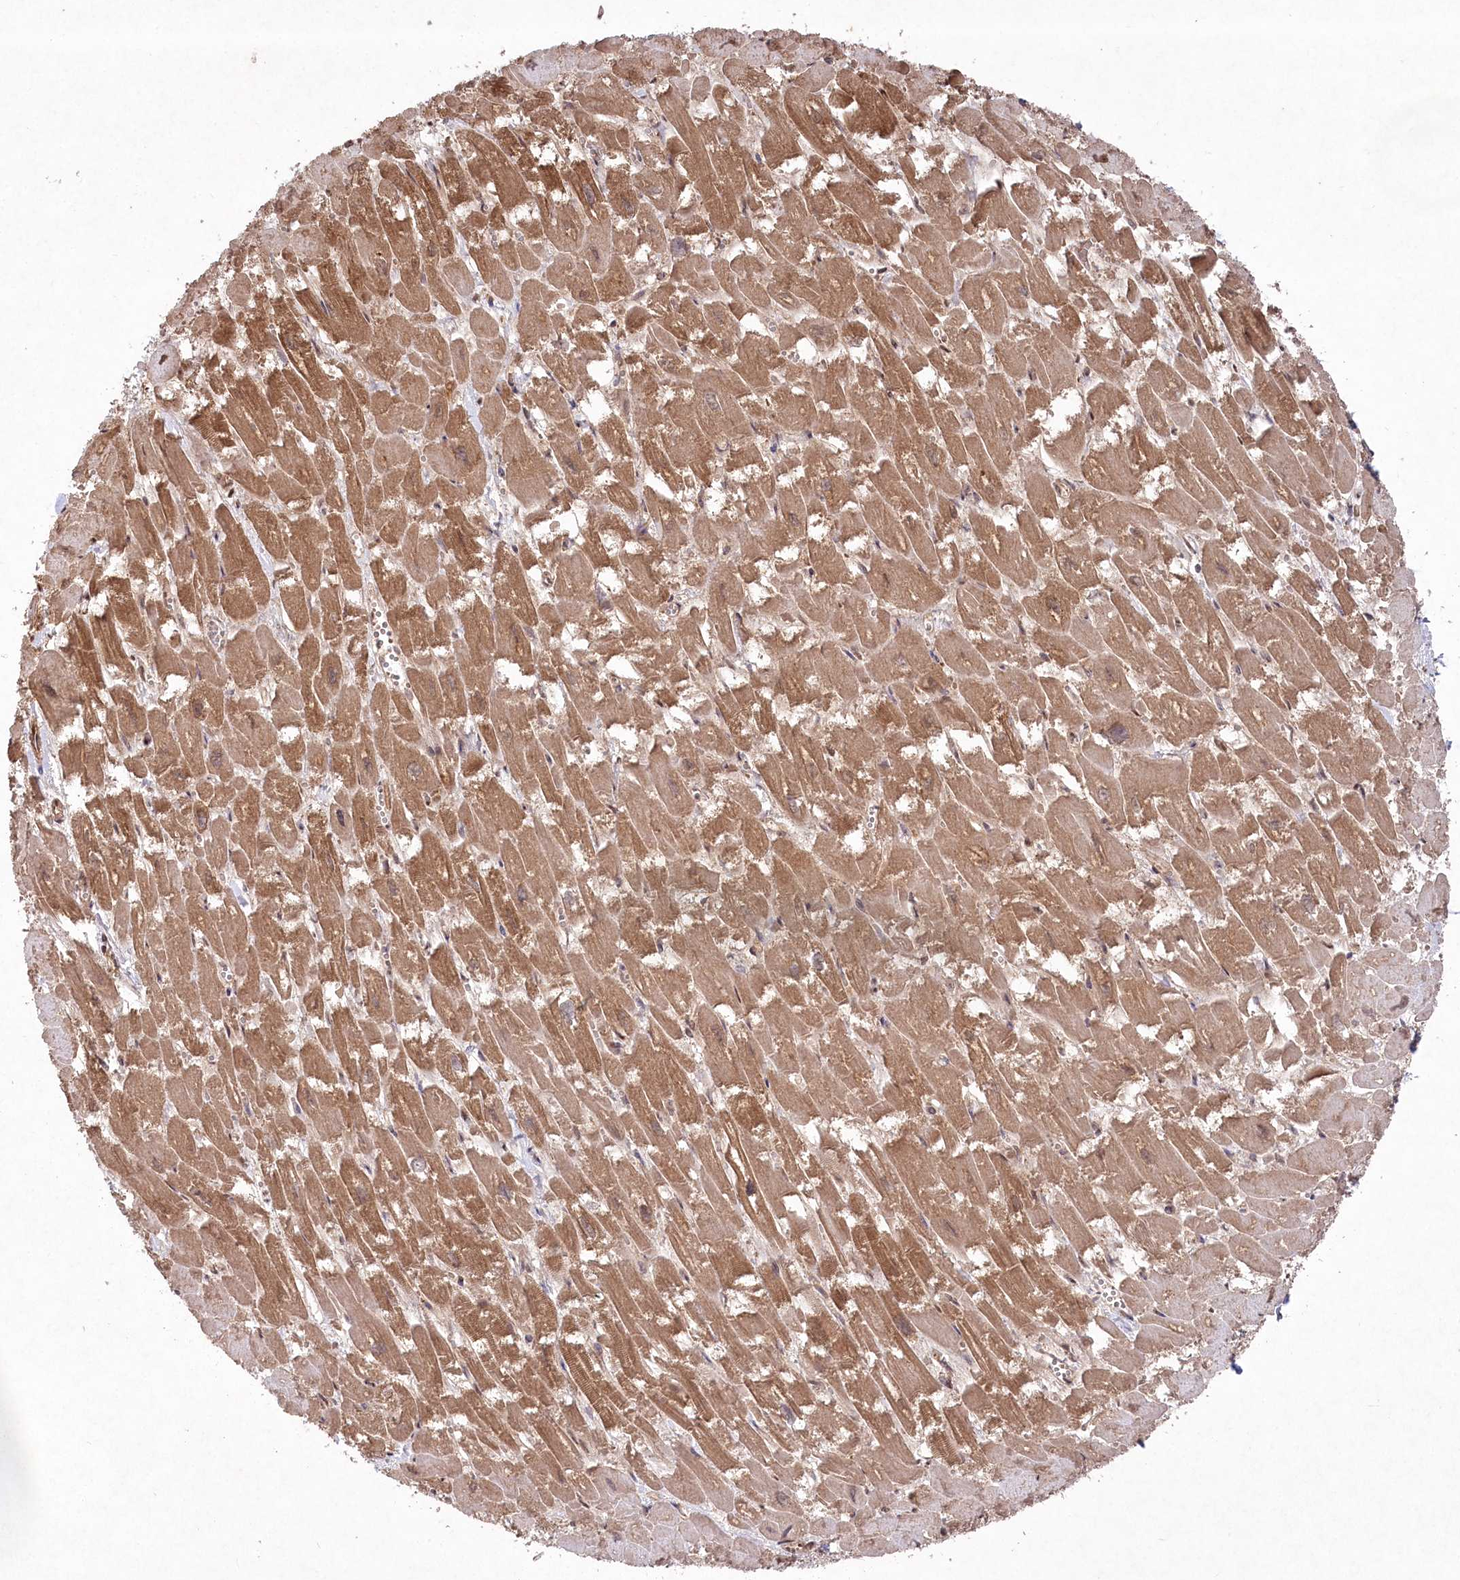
{"staining": {"intensity": "moderate", "quantity": ">75%", "location": "cytoplasmic/membranous,nuclear"}, "tissue": "heart muscle", "cell_type": "Cardiomyocytes", "image_type": "normal", "snomed": [{"axis": "morphology", "description": "Normal tissue, NOS"}, {"axis": "topography", "description": "Heart"}], "caption": "Moderate cytoplasmic/membranous,nuclear protein staining is appreciated in approximately >75% of cardiomyocytes in heart muscle.", "gene": "PSMA1", "patient": {"sex": "male", "age": 54}}